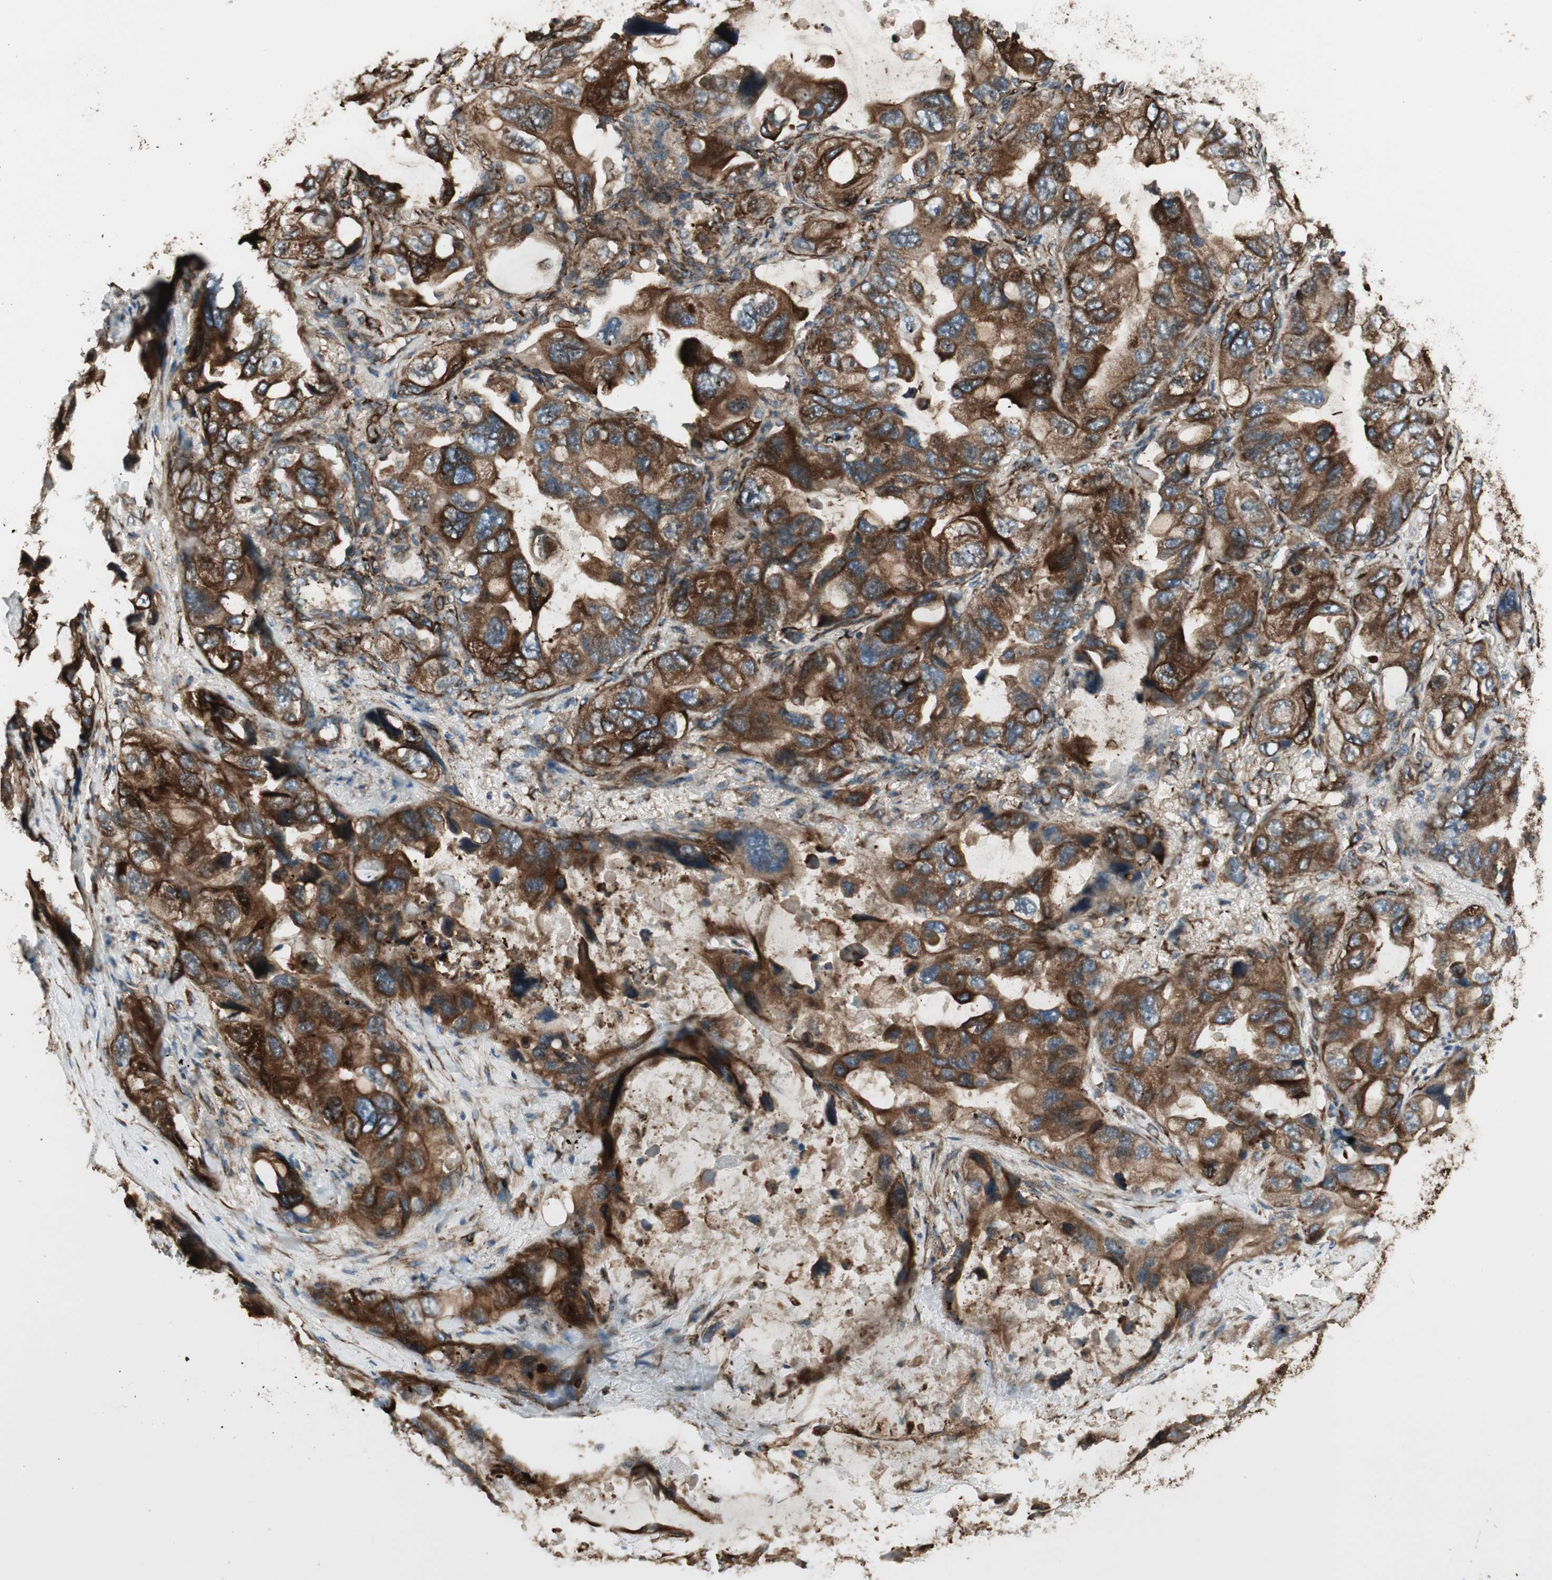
{"staining": {"intensity": "strong", "quantity": ">75%", "location": "cytoplasmic/membranous"}, "tissue": "lung cancer", "cell_type": "Tumor cells", "image_type": "cancer", "snomed": [{"axis": "morphology", "description": "Squamous cell carcinoma, NOS"}, {"axis": "topography", "description": "Lung"}], "caption": "Immunohistochemistry (DAB) staining of human lung cancer demonstrates strong cytoplasmic/membranous protein staining in about >75% of tumor cells. The staining was performed using DAB (3,3'-diaminobenzidine), with brown indicating positive protein expression. Nuclei are stained blue with hematoxylin.", "gene": "PRKG1", "patient": {"sex": "female", "age": 73}}